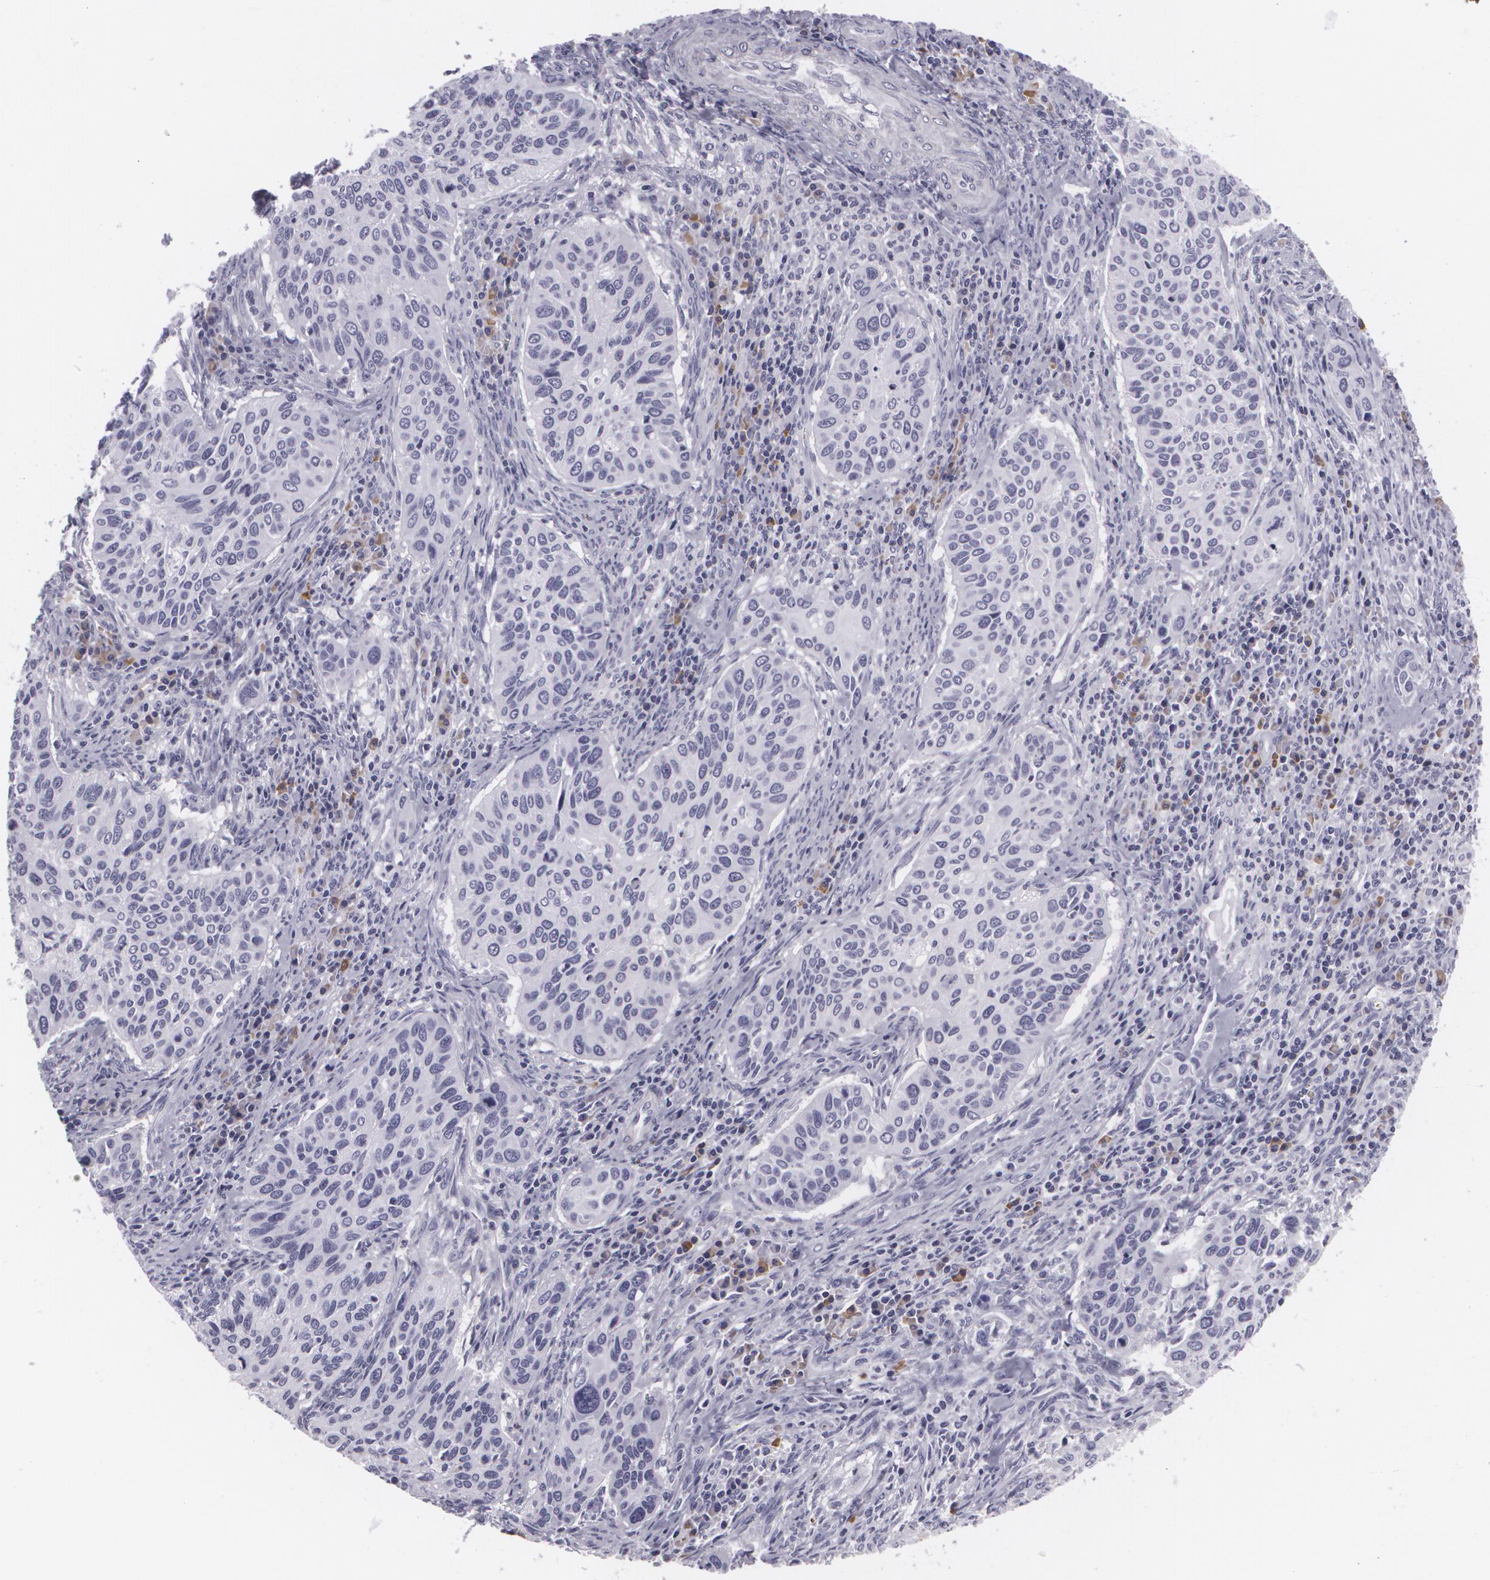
{"staining": {"intensity": "negative", "quantity": "none", "location": "none"}, "tissue": "cervical cancer", "cell_type": "Tumor cells", "image_type": "cancer", "snomed": [{"axis": "morphology", "description": "Adenocarcinoma, NOS"}, {"axis": "topography", "description": "Cervix"}], "caption": "Immunohistochemistry (IHC) histopathology image of neoplastic tissue: human cervical cancer stained with DAB (3,3'-diaminobenzidine) exhibits no significant protein expression in tumor cells.", "gene": "MAP2", "patient": {"sex": "female", "age": 29}}